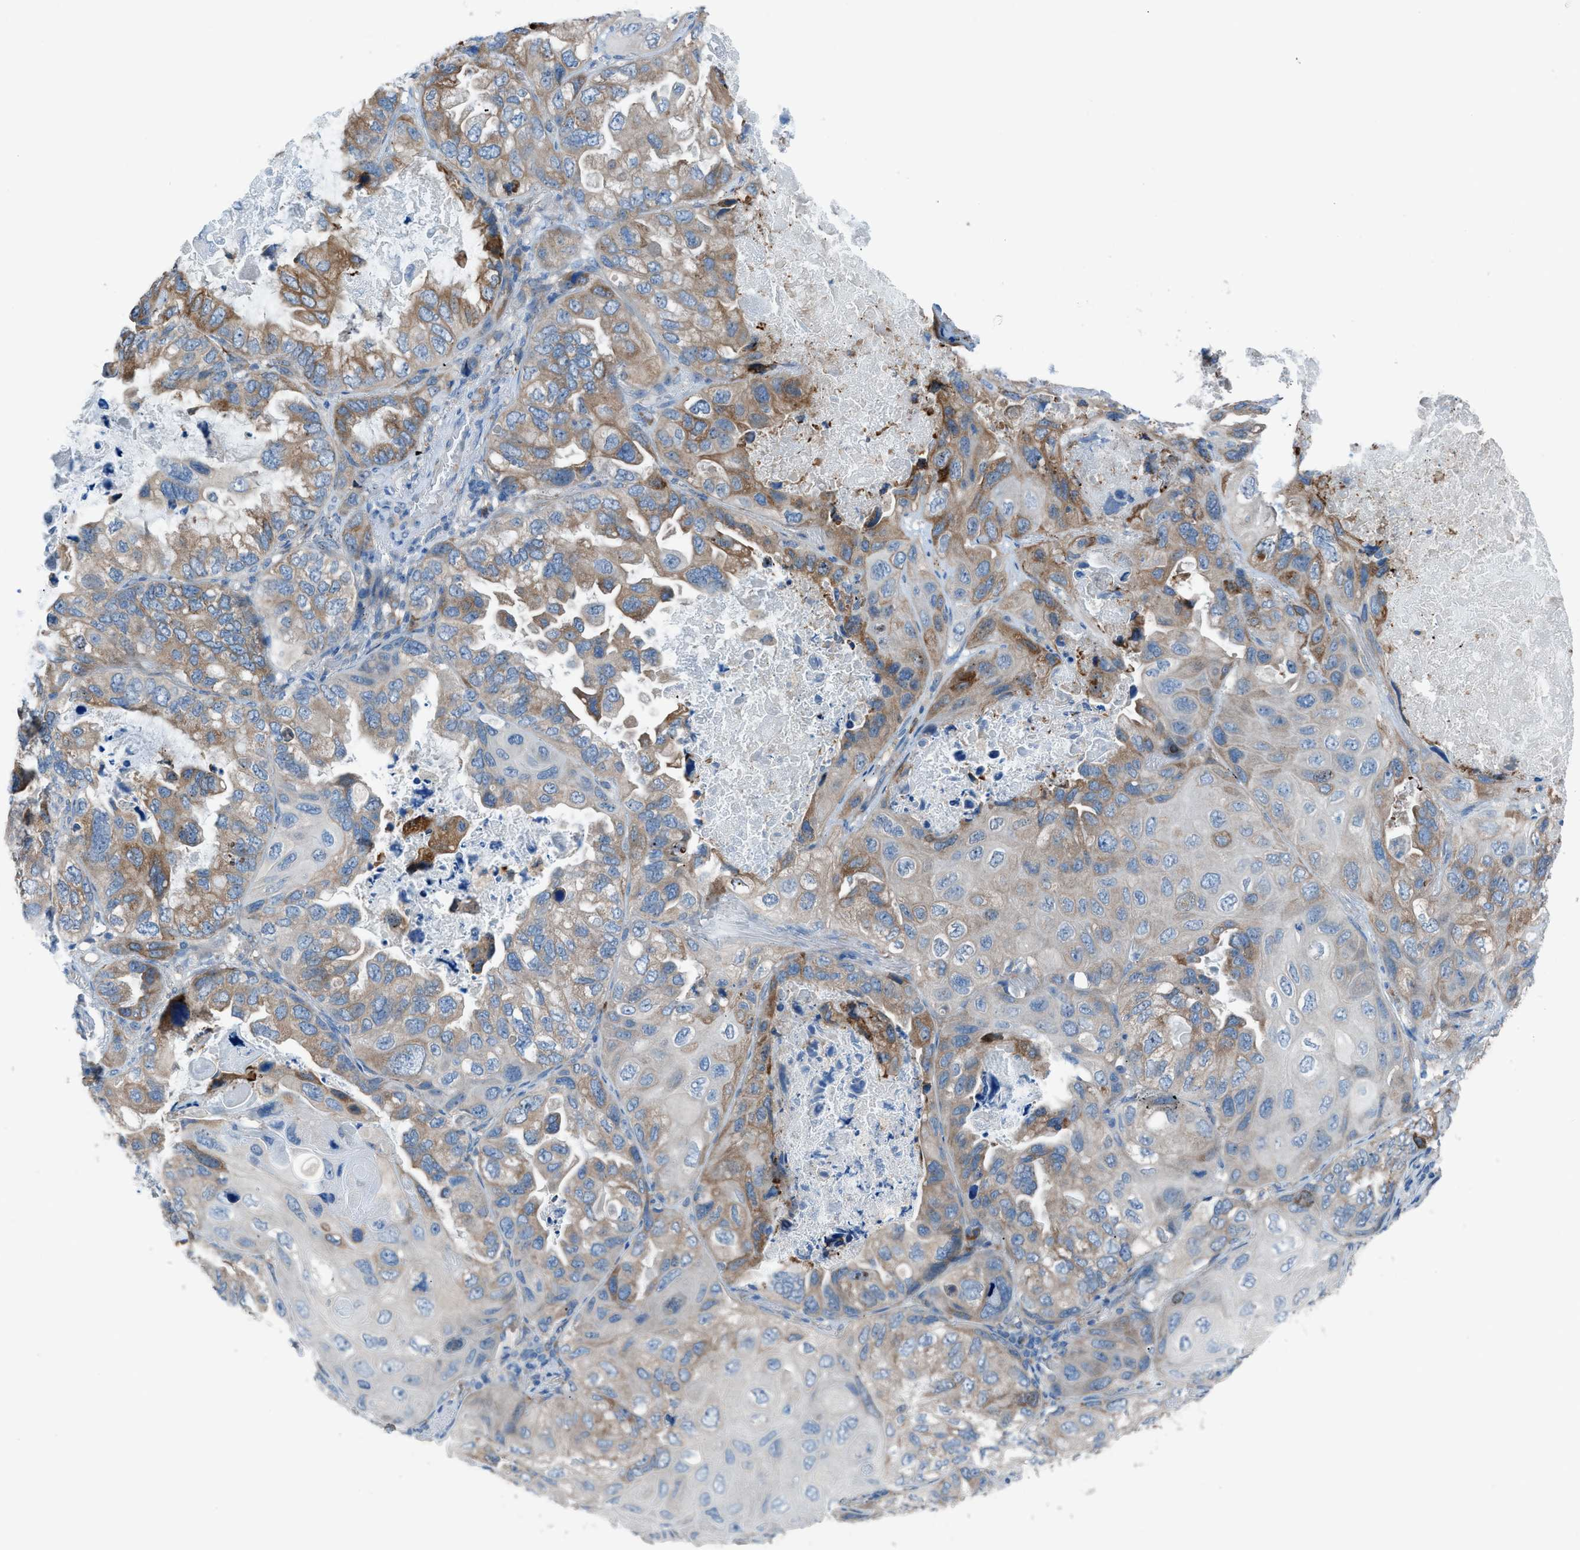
{"staining": {"intensity": "moderate", "quantity": "25%-75%", "location": "cytoplasmic/membranous"}, "tissue": "lung cancer", "cell_type": "Tumor cells", "image_type": "cancer", "snomed": [{"axis": "morphology", "description": "Squamous cell carcinoma, NOS"}, {"axis": "topography", "description": "Lung"}], "caption": "Squamous cell carcinoma (lung) tissue displays moderate cytoplasmic/membranous positivity in approximately 25%-75% of tumor cells, visualized by immunohistochemistry. The staining was performed using DAB (3,3'-diaminobenzidine) to visualize the protein expression in brown, while the nuclei were stained in blue with hematoxylin (Magnification: 20x).", "gene": "HEG1", "patient": {"sex": "female", "age": 73}}